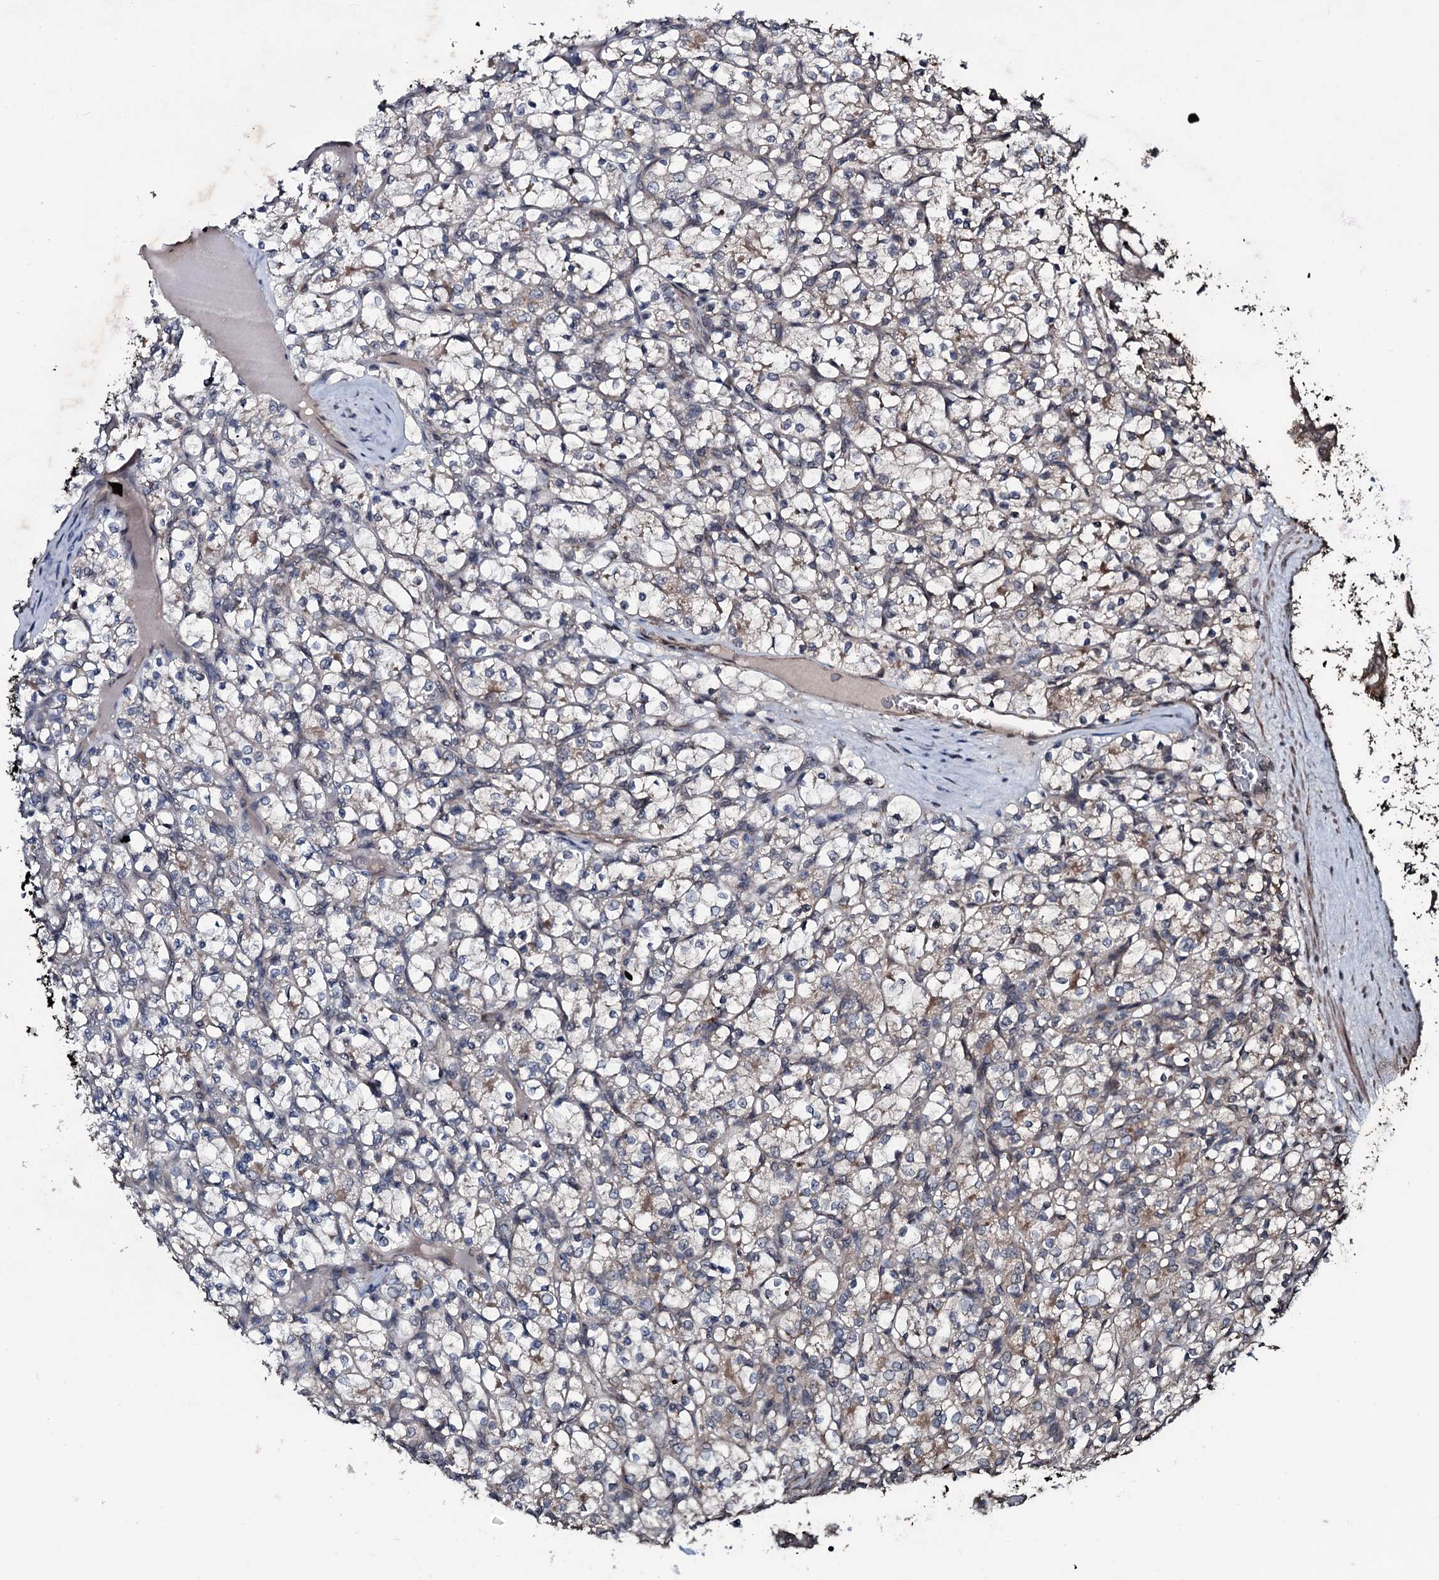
{"staining": {"intensity": "weak", "quantity": "<25%", "location": "cytoplasmic/membranous"}, "tissue": "renal cancer", "cell_type": "Tumor cells", "image_type": "cancer", "snomed": [{"axis": "morphology", "description": "Adenocarcinoma, NOS"}, {"axis": "topography", "description": "Kidney"}], "caption": "Tumor cells show no significant protein positivity in adenocarcinoma (renal).", "gene": "MRPS31", "patient": {"sex": "female", "age": 69}}